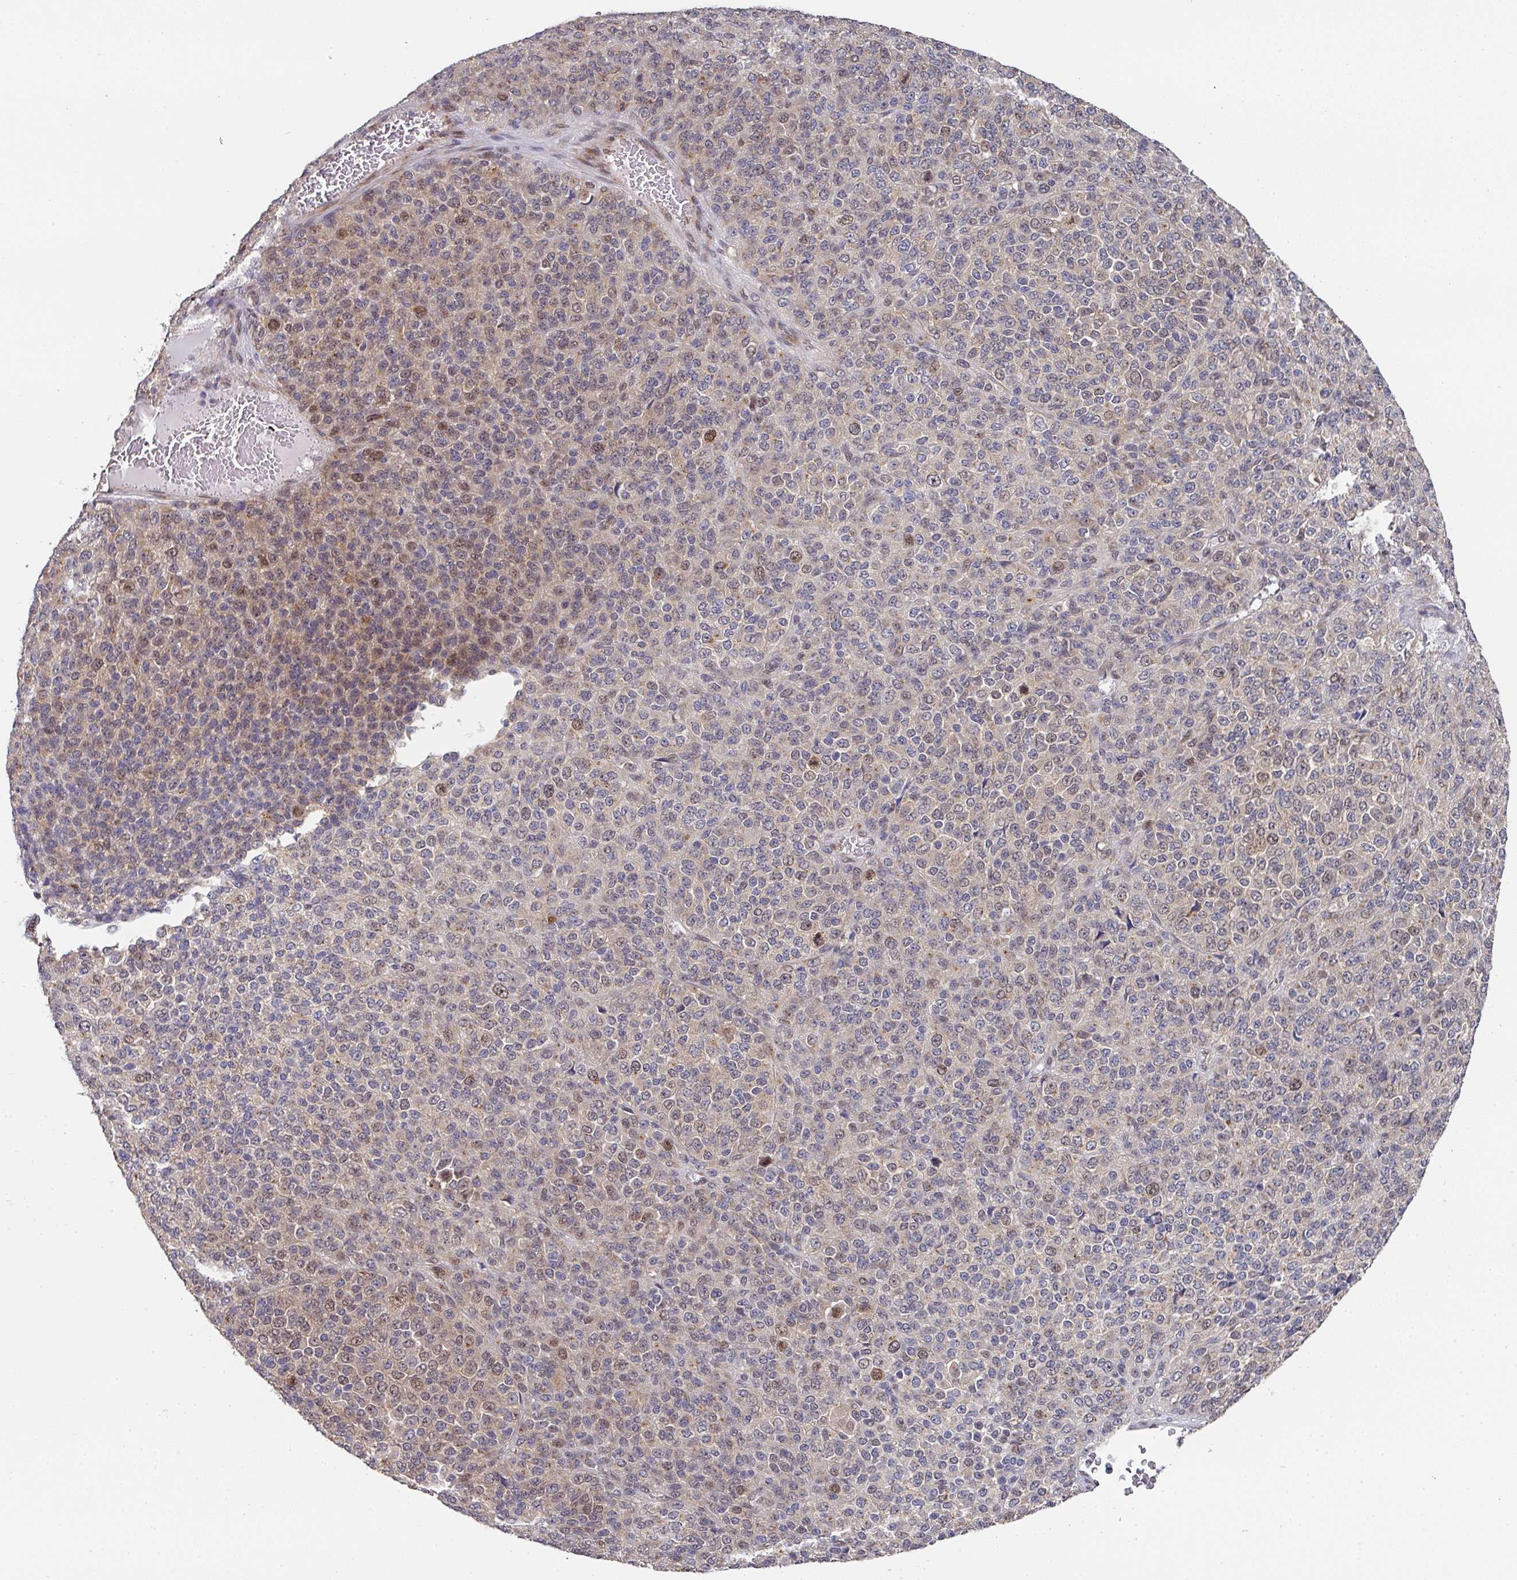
{"staining": {"intensity": "weak", "quantity": "<25%", "location": "cytoplasmic/membranous,nuclear"}, "tissue": "melanoma", "cell_type": "Tumor cells", "image_type": "cancer", "snomed": [{"axis": "morphology", "description": "Malignant melanoma, Metastatic site"}, {"axis": "topography", "description": "Brain"}], "caption": "Human melanoma stained for a protein using IHC shows no positivity in tumor cells.", "gene": "C18orf25", "patient": {"sex": "female", "age": 56}}